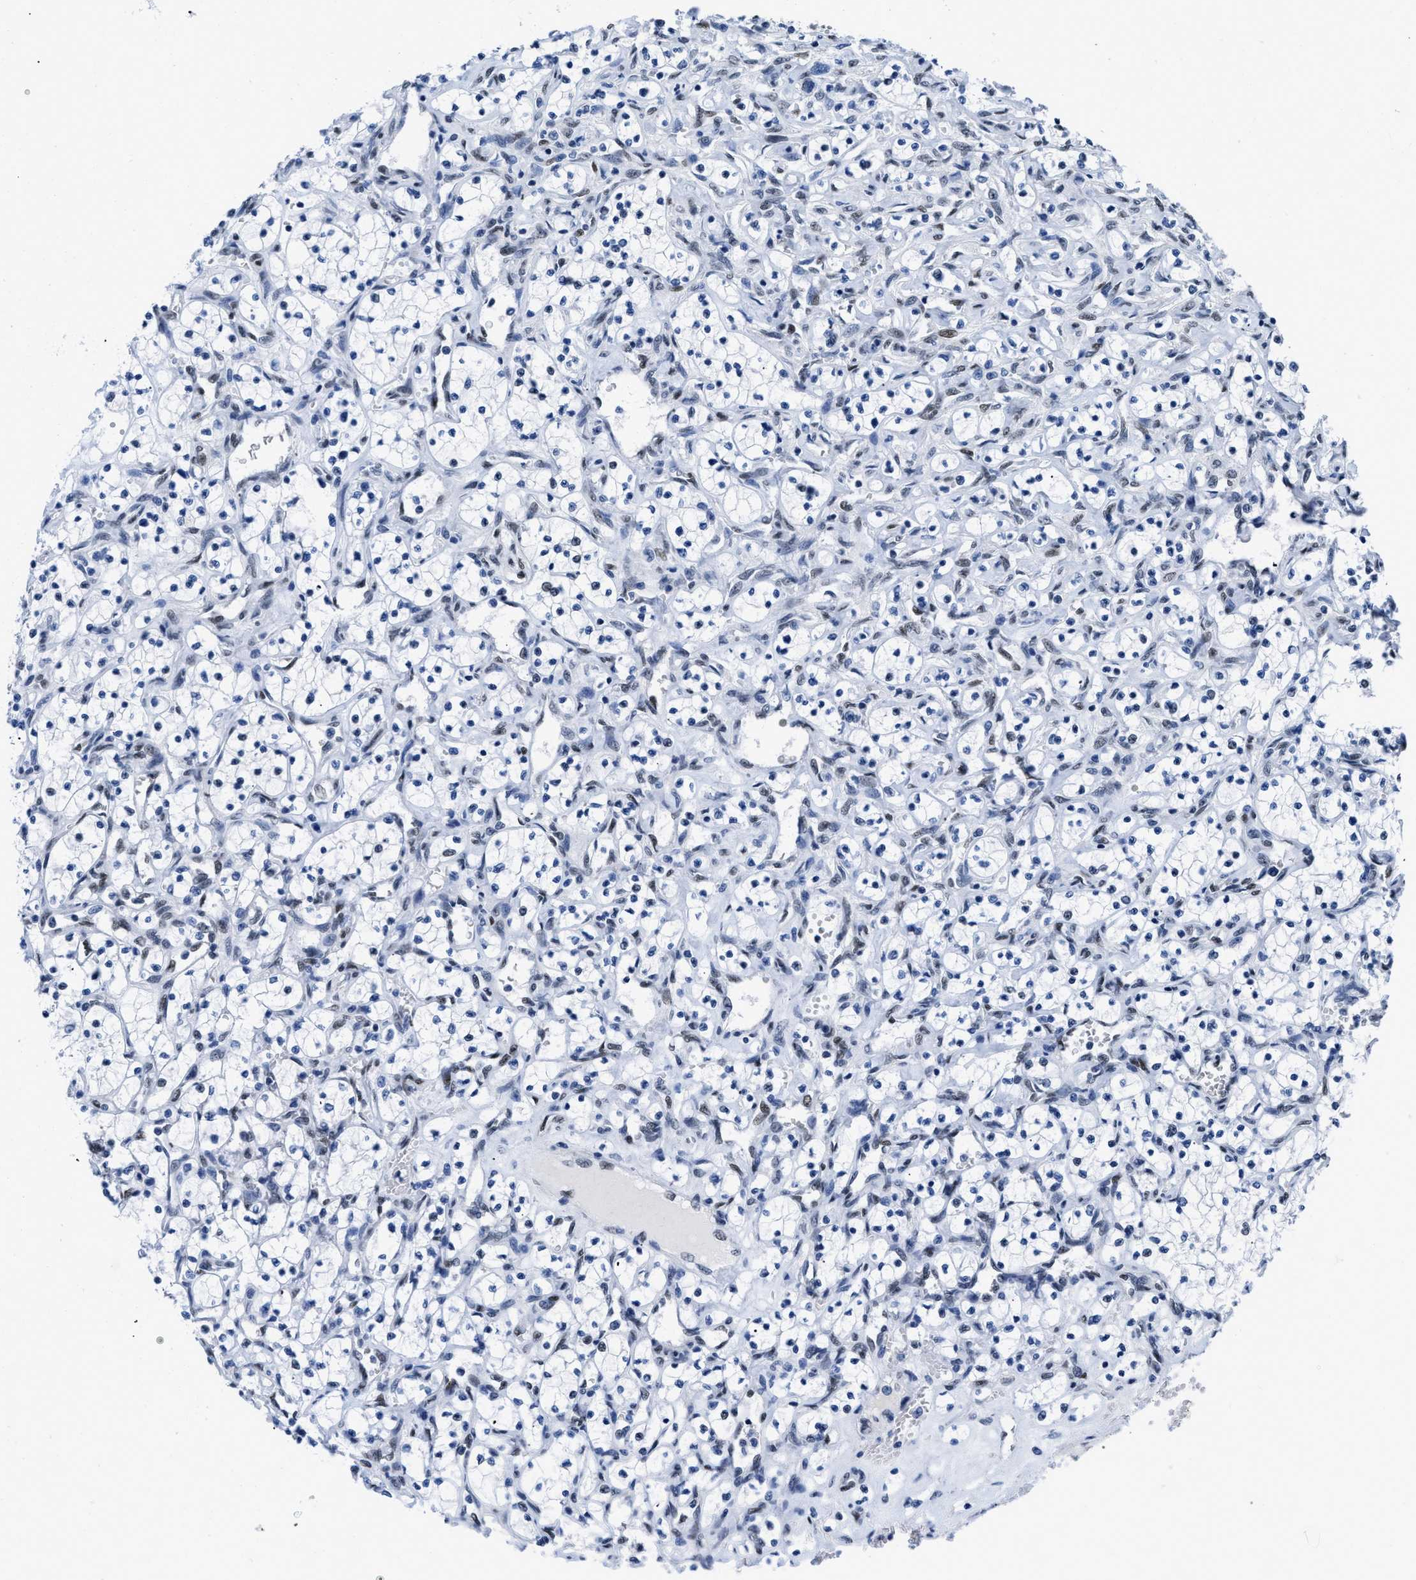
{"staining": {"intensity": "negative", "quantity": "none", "location": "none"}, "tissue": "renal cancer", "cell_type": "Tumor cells", "image_type": "cancer", "snomed": [{"axis": "morphology", "description": "Adenocarcinoma, NOS"}, {"axis": "topography", "description": "Kidney"}], "caption": "This is an immunohistochemistry micrograph of human renal cancer. There is no expression in tumor cells.", "gene": "CTBP1", "patient": {"sex": "female", "age": 69}}